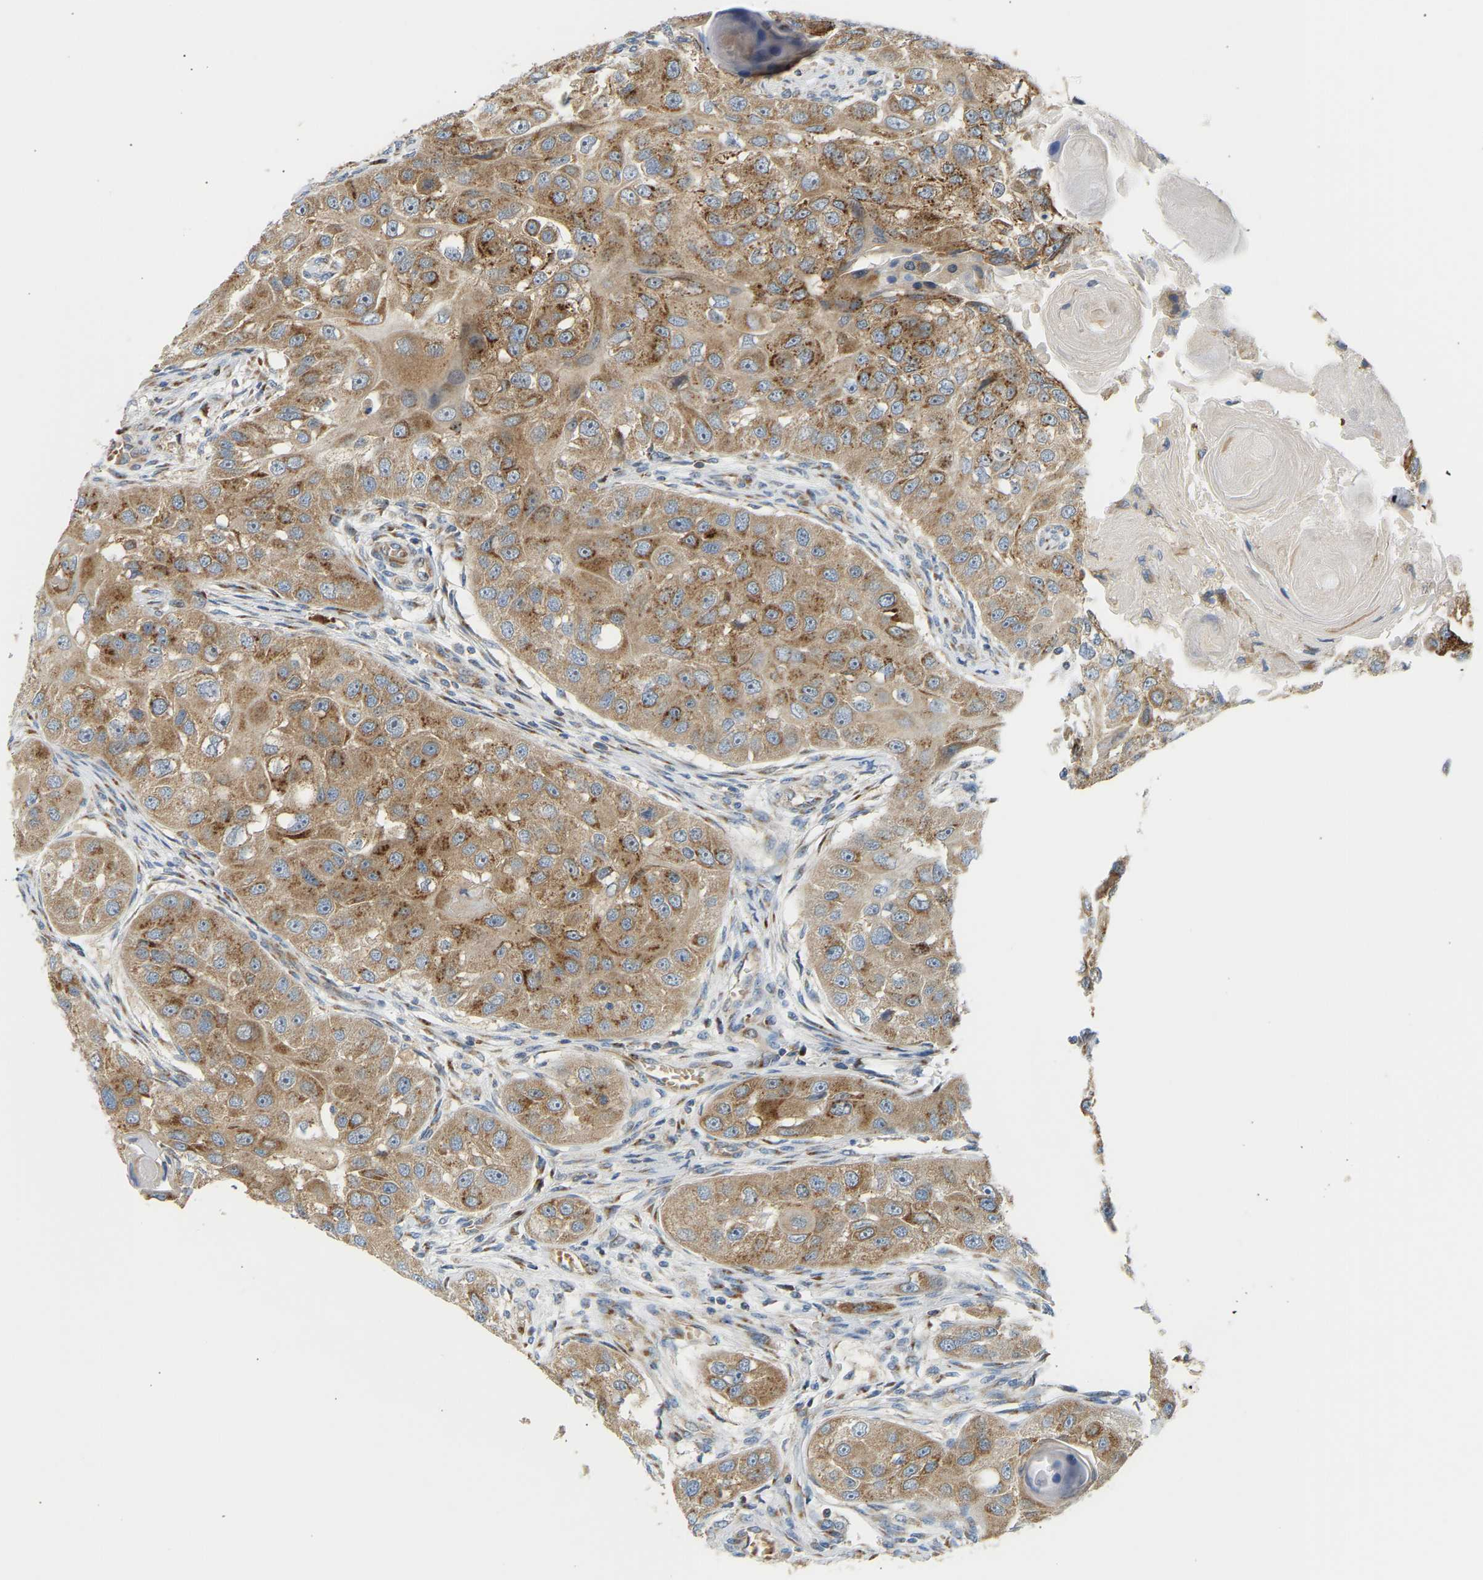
{"staining": {"intensity": "strong", "quantity": ">75%", "location": "cytoplasmic/membranous"}, "tissue": "head and neck cancer", "cell_type": "Tumor cells", "image_type": "cancer", "snomed": [{"axis": "morphology", "description": "Normal tissue, NOS"}, {"axis": "morphology", "description": "Squamous cell carcinoma, NOS"}, {"axis": "topography", "description": "Skeletal muscle"}, {"axis": "topography", "description": "Head-Neck"}], "caption": "Protein staining by IHC displays strong cytoplasmic/membranous positivity in about >75% of tumor cells in head and neck cancer.", "gene": "YIPF2", "patient": {"sex": "male", "age": 51}}